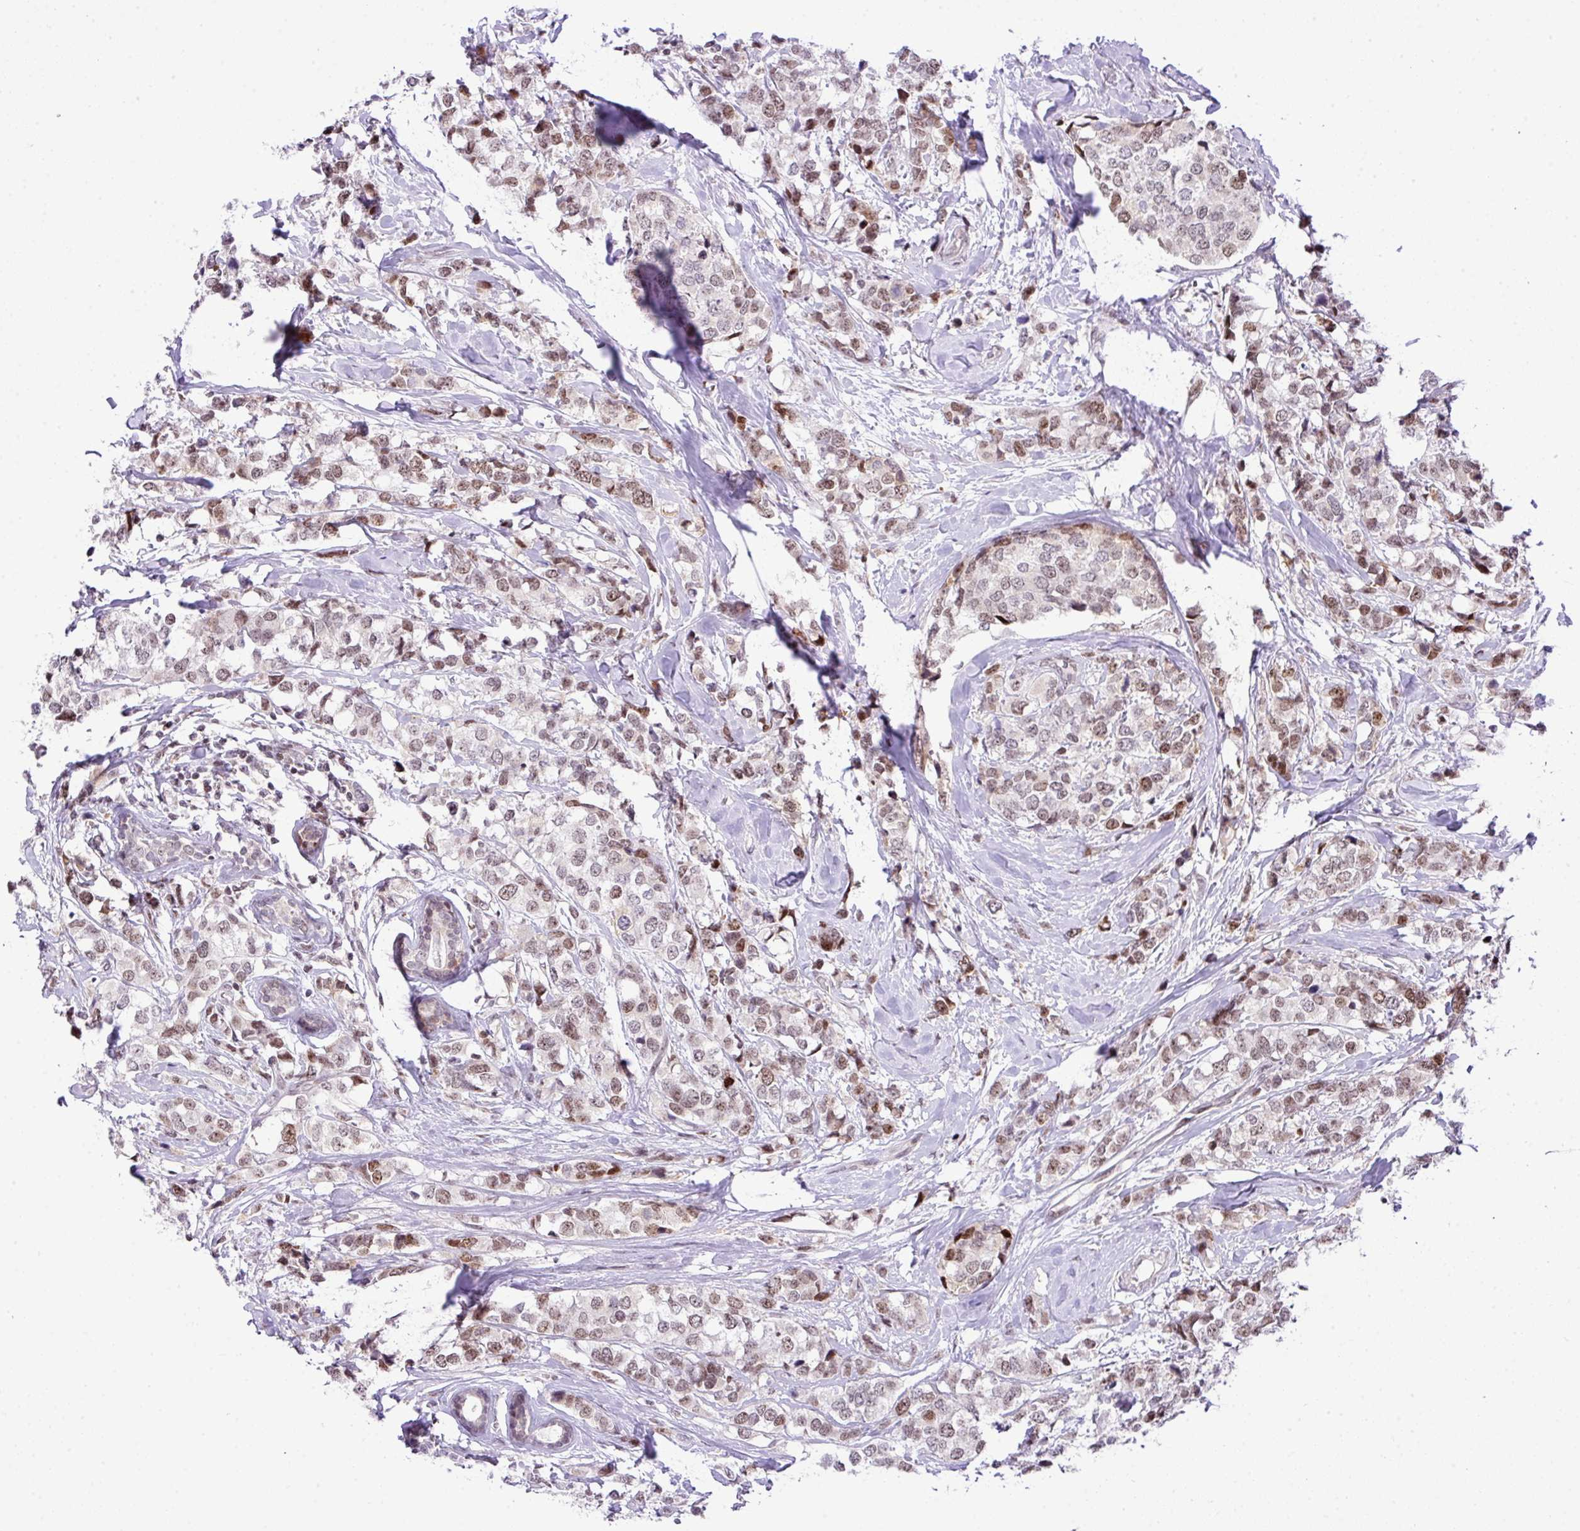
{"staining": {"intensity": "moderate", "quantity": "25%-75%", "location": "nuclear"}, "tissue": "breast cancer", "cell_type": "Tumor cells", "image_type": "cancer", "snomed": [{"axis": "morphology", "description": "Lobular carcinoma"}, {"axis": "topography", "description": "Breast"}], "caption": "Breast cancer (lobular carcinoma) stained for a protein (brown) reveals moderate nuclear positive positivity in approximately 25%-75% of tumor cells.", "gene": "CCDC137", "patient": {"sex": "female", "age": 59}}